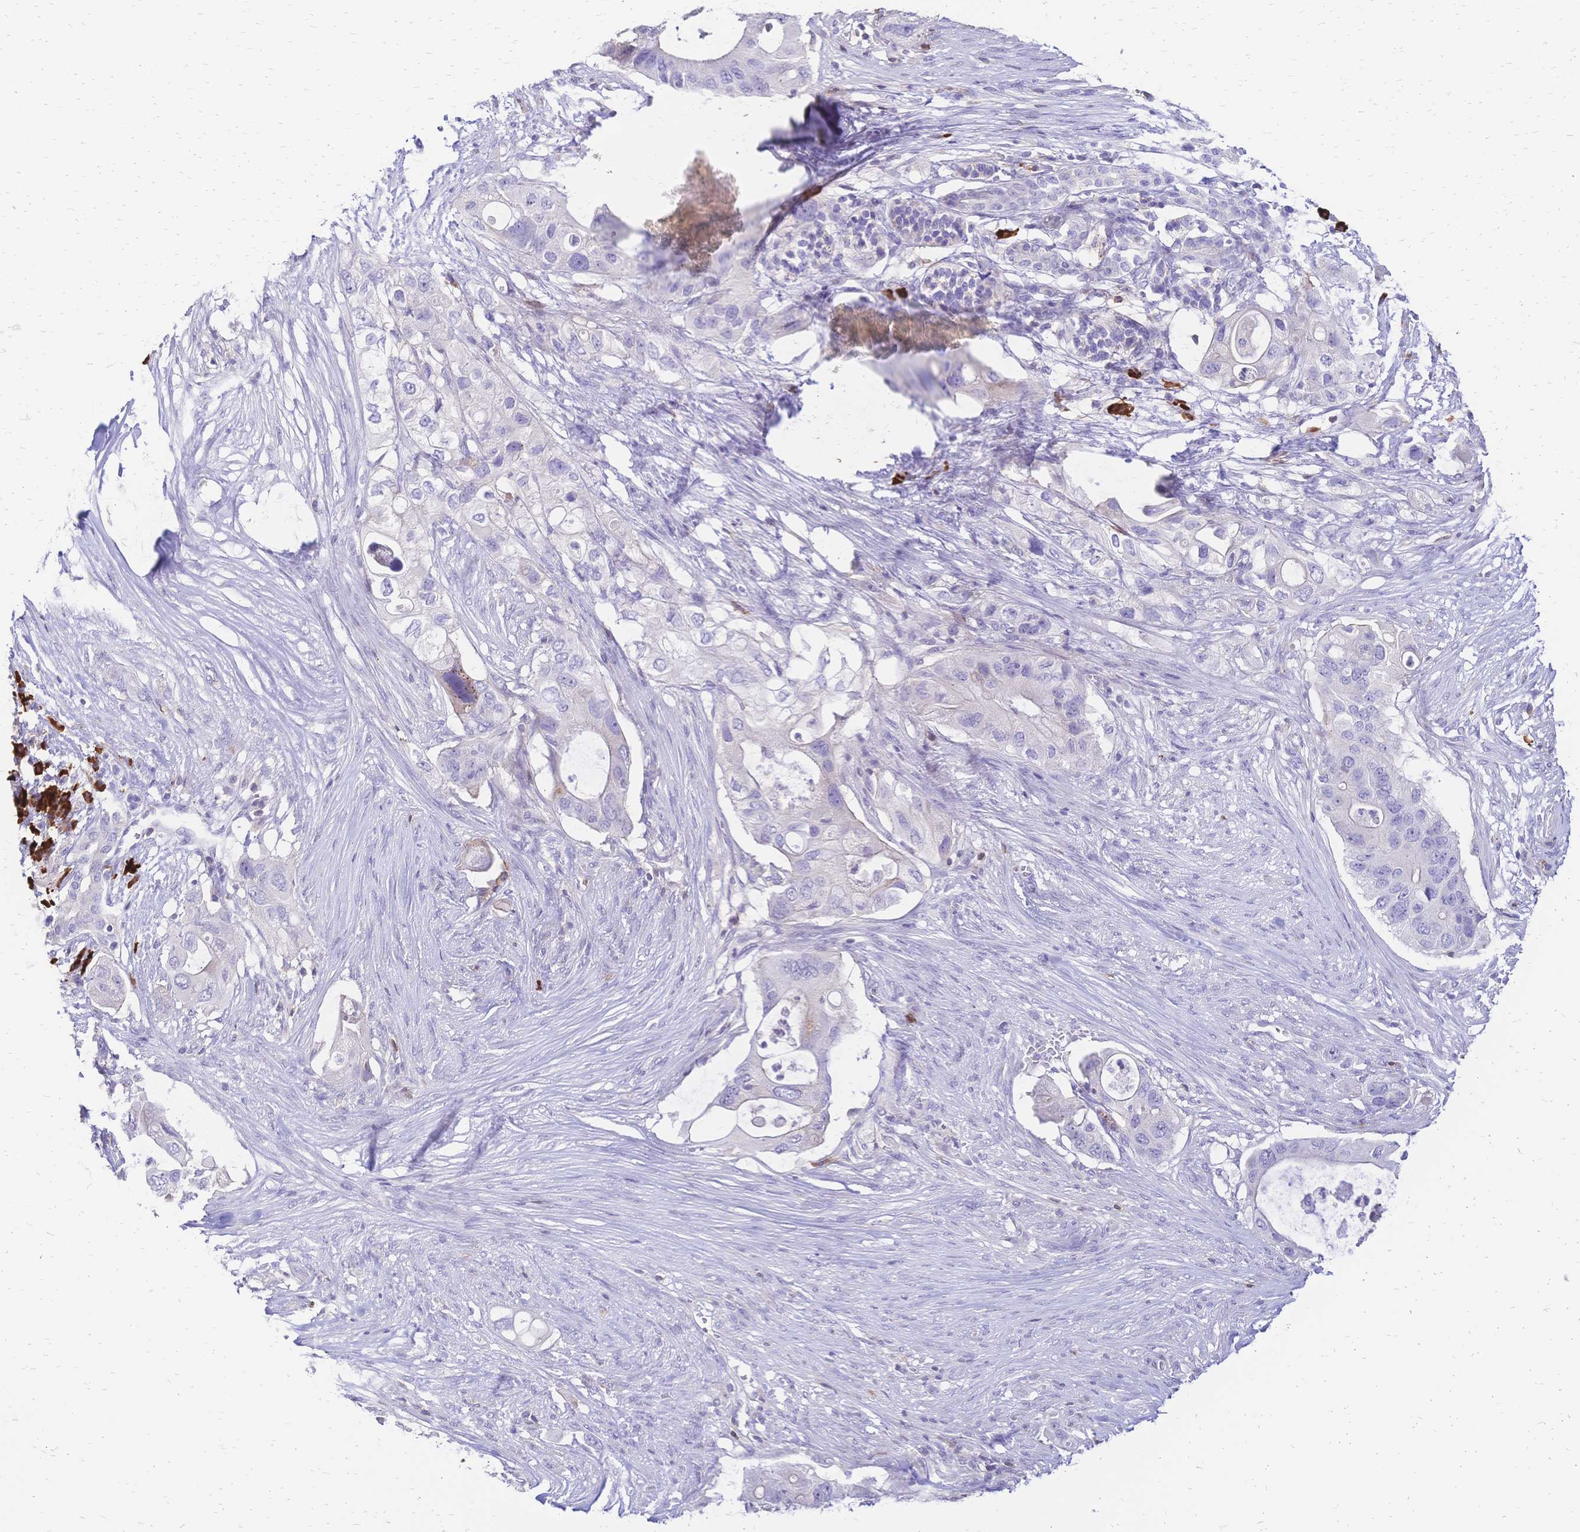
{"staining": {"intensity": "negative", "quantity": "none", "location": "none"}, "tissue": "pancreatic cancer", "cell_type": "Tumor cells", "image_type": "cancer", "snomed": [{"axis": "morphology", "description": "Adenocarcinoma, NOS"}, {"axis": "topography", "description": "Pancreas"}], "caption": "Photomicrograph shows no significant protein expression in tumor cells of pancreatic cancer (adenocarcinoma).", "gene": "IL2RA", "patient": {"sex": "female", "age": 72}}